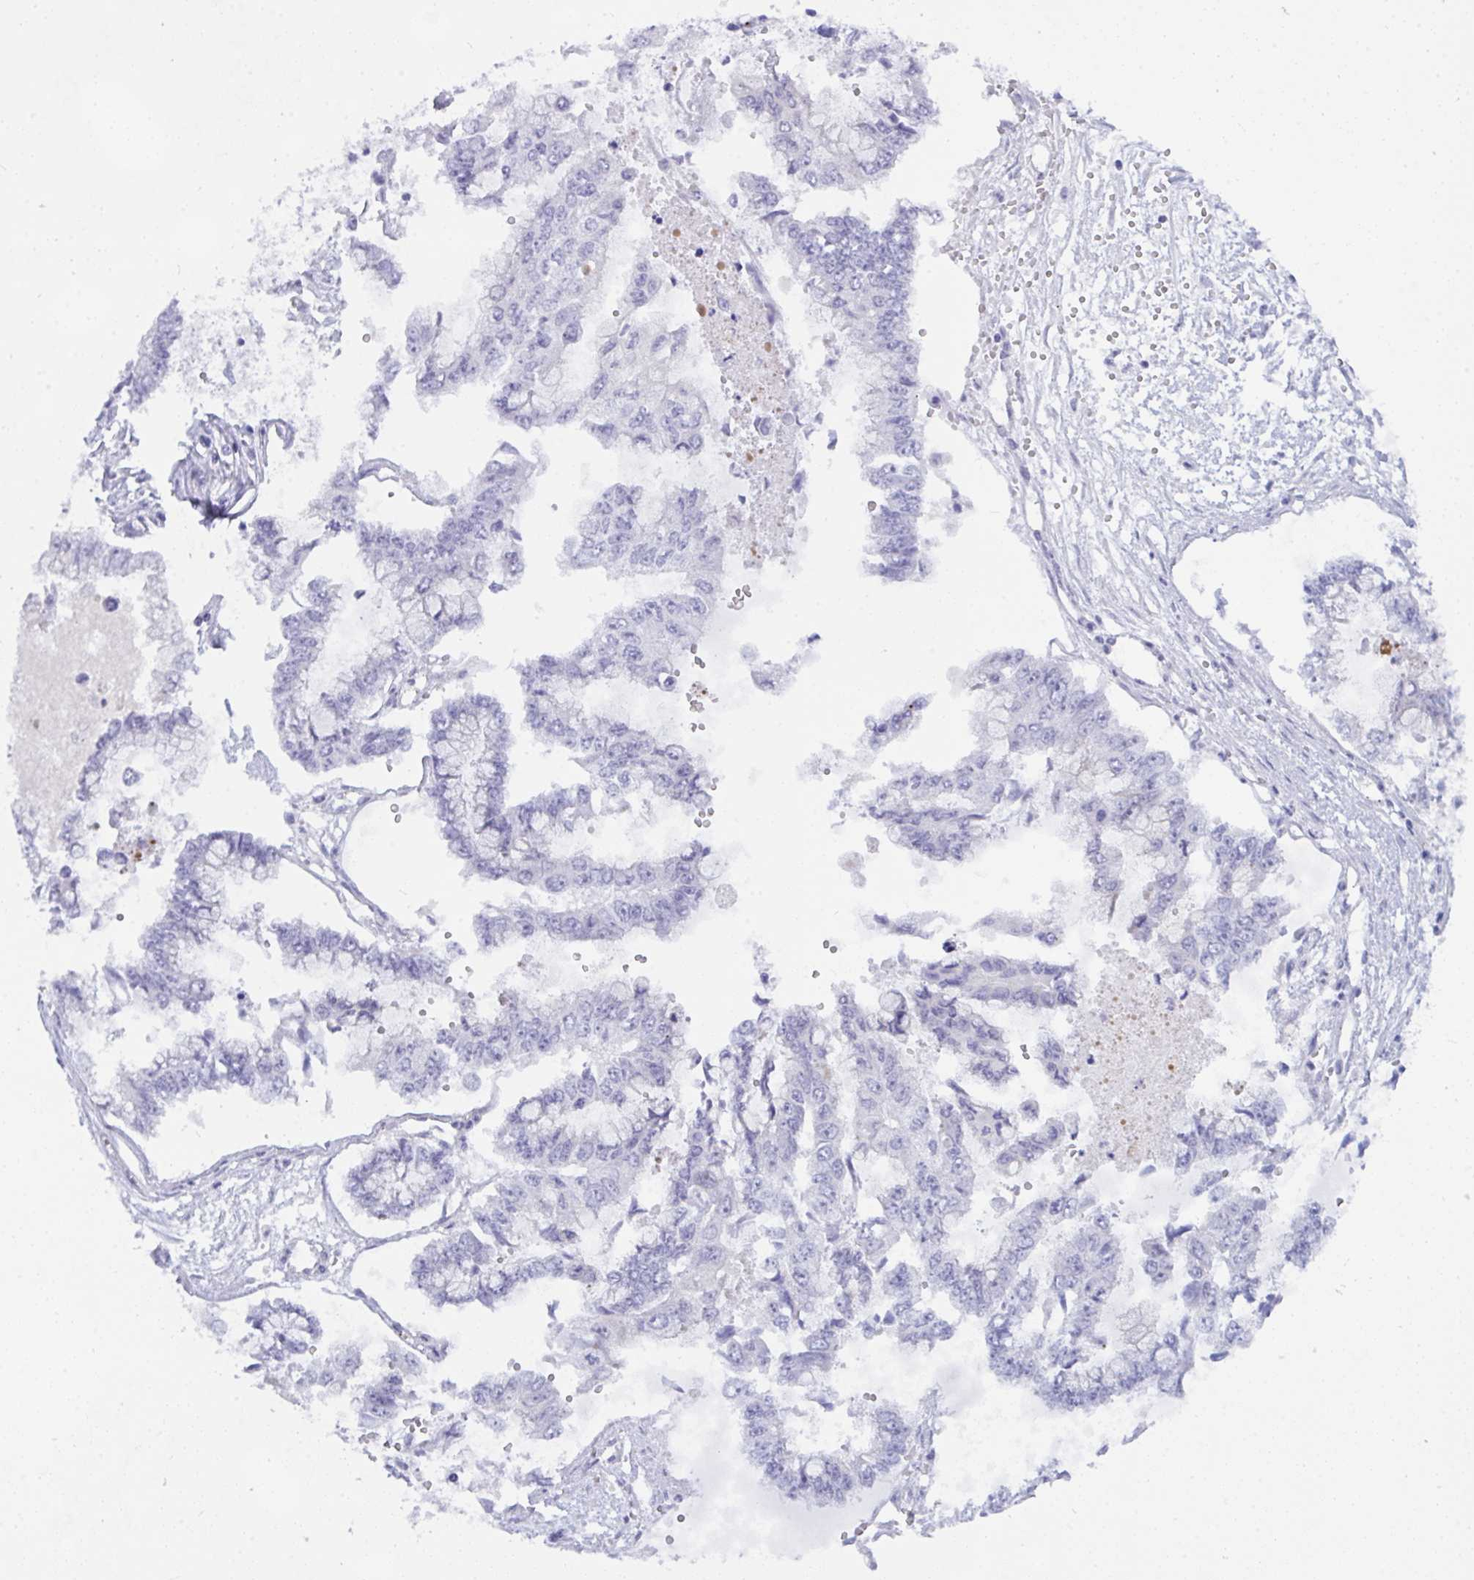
{"staining": {"intensity": "negative", "quantity": "none", "location": "none"}, "tissue": "endometrial cancer", "cell_type": "Tumor cells", "image_type": "cancer", "snomed": [{"axis": "morphology", "description": "Adenocarcinoma, NOS"}, {"axis": "topography", "description": "Endometrium"}], "caption": "An IHC histopathology image of adenocarcinoma (endometrial) is shown. There is no staining in tumor cells of adenocarcinoma (endometrial). (Immunohistochemistry (ihc), brightfield microscopy, high magnification).", "gene": "NFXL1", "patient": {"sex": "female", "age": 56}}